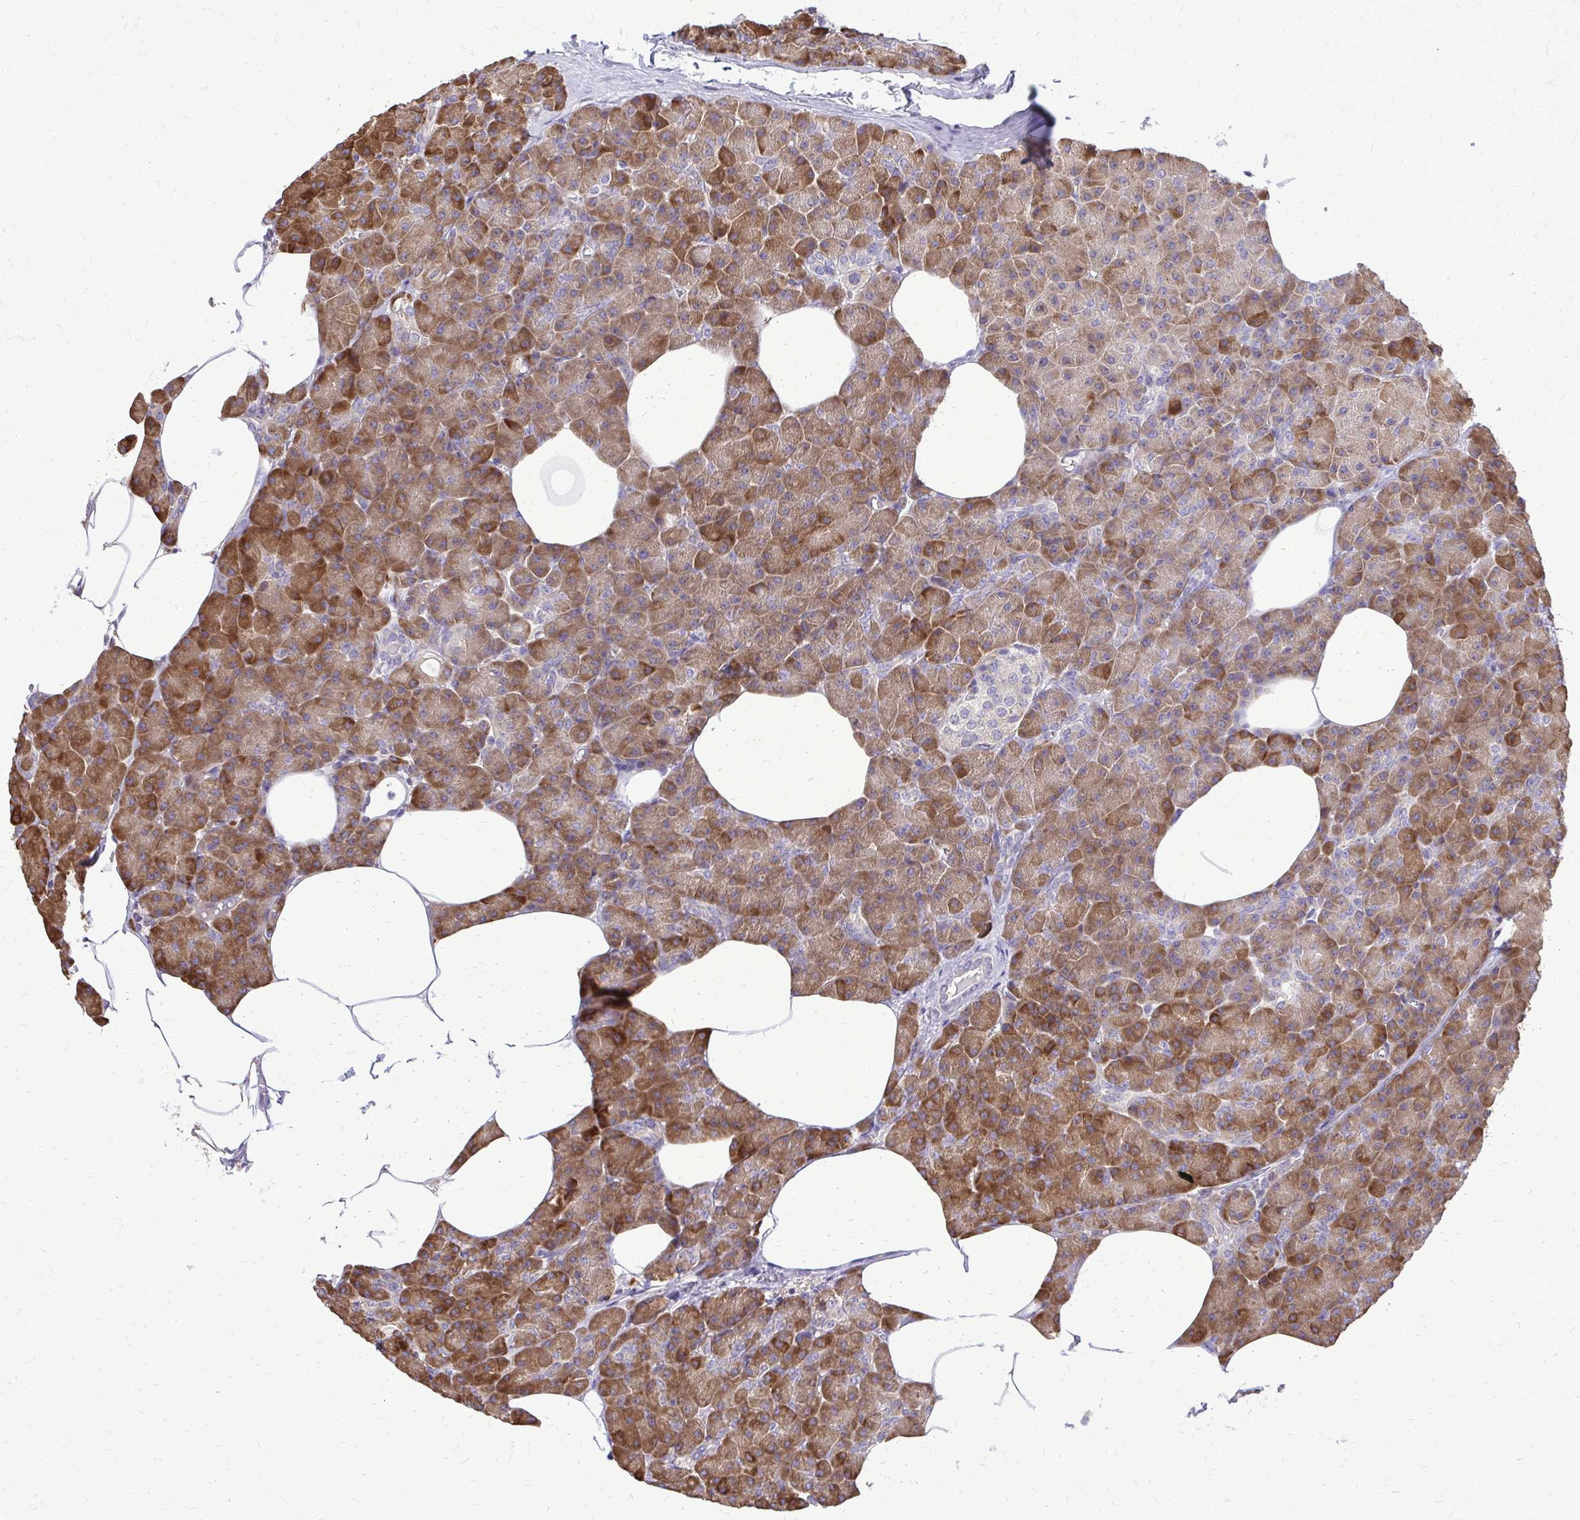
{"staining": {"intensity": "moderate", "quantity": "25%-75%", "location": "cytoplasmic/membranous"}, "tissue": "pancreas", "cell_type": "Exocrine glandular cells", "image_type": "normal", "snomed": [{"axis": "morphology", "description": "Normal tissue, NOS"}, {"axis": "topography", "description": "Pancreas"}], "caption": "Protein staining by IHC displays moderate cytoplasmic/membranous expression in about 25%-75% of exocrine glandular cells in normal pancreas.", "gene": "RPS3", "patient": {"sex": "female", "age": 45}}